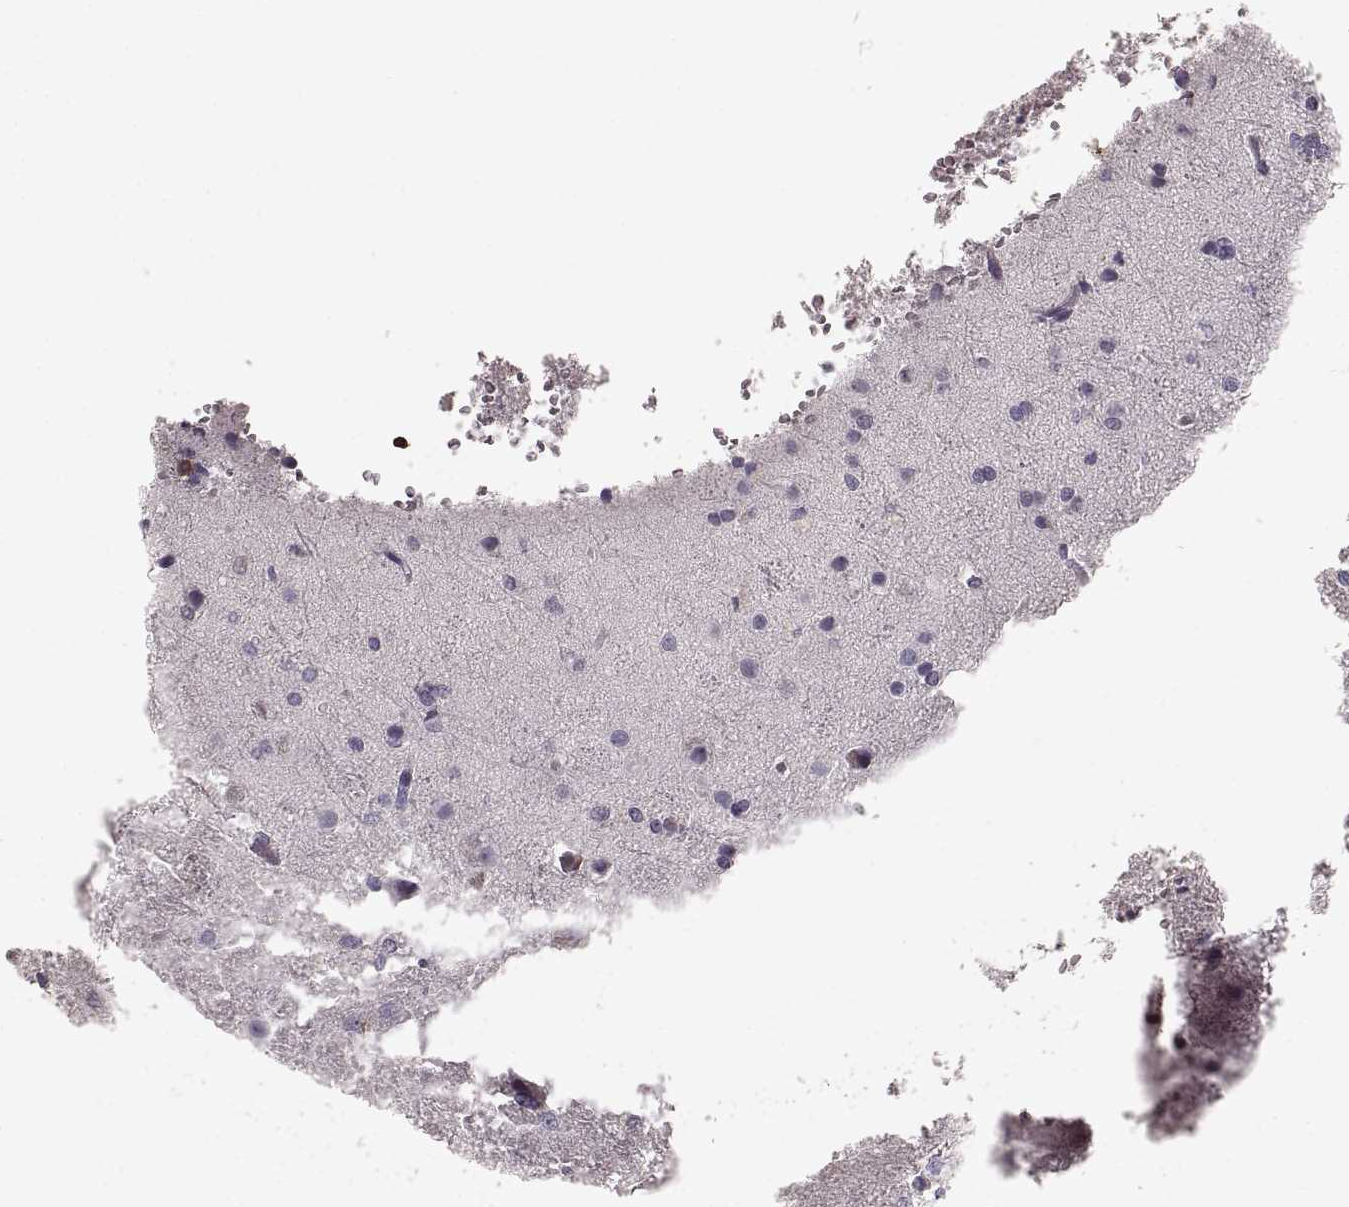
{"staining": {"intensity": "negative", "quantity": "none", "location": "none"}, "tissue": "glioma", "cell_type": "Tumor cells", "image_type": "cancer", "snomed": [{"axis": "morphology", "description": "Glioma, malignant, High grade"}, {"axis": "topography", "description": "Brain"}], "caption": "Micrograph shows no significant protein positivity in tumor cells of glioma.", "gene": "FUT4", "patient": {"sex": "male", "age": 68}}